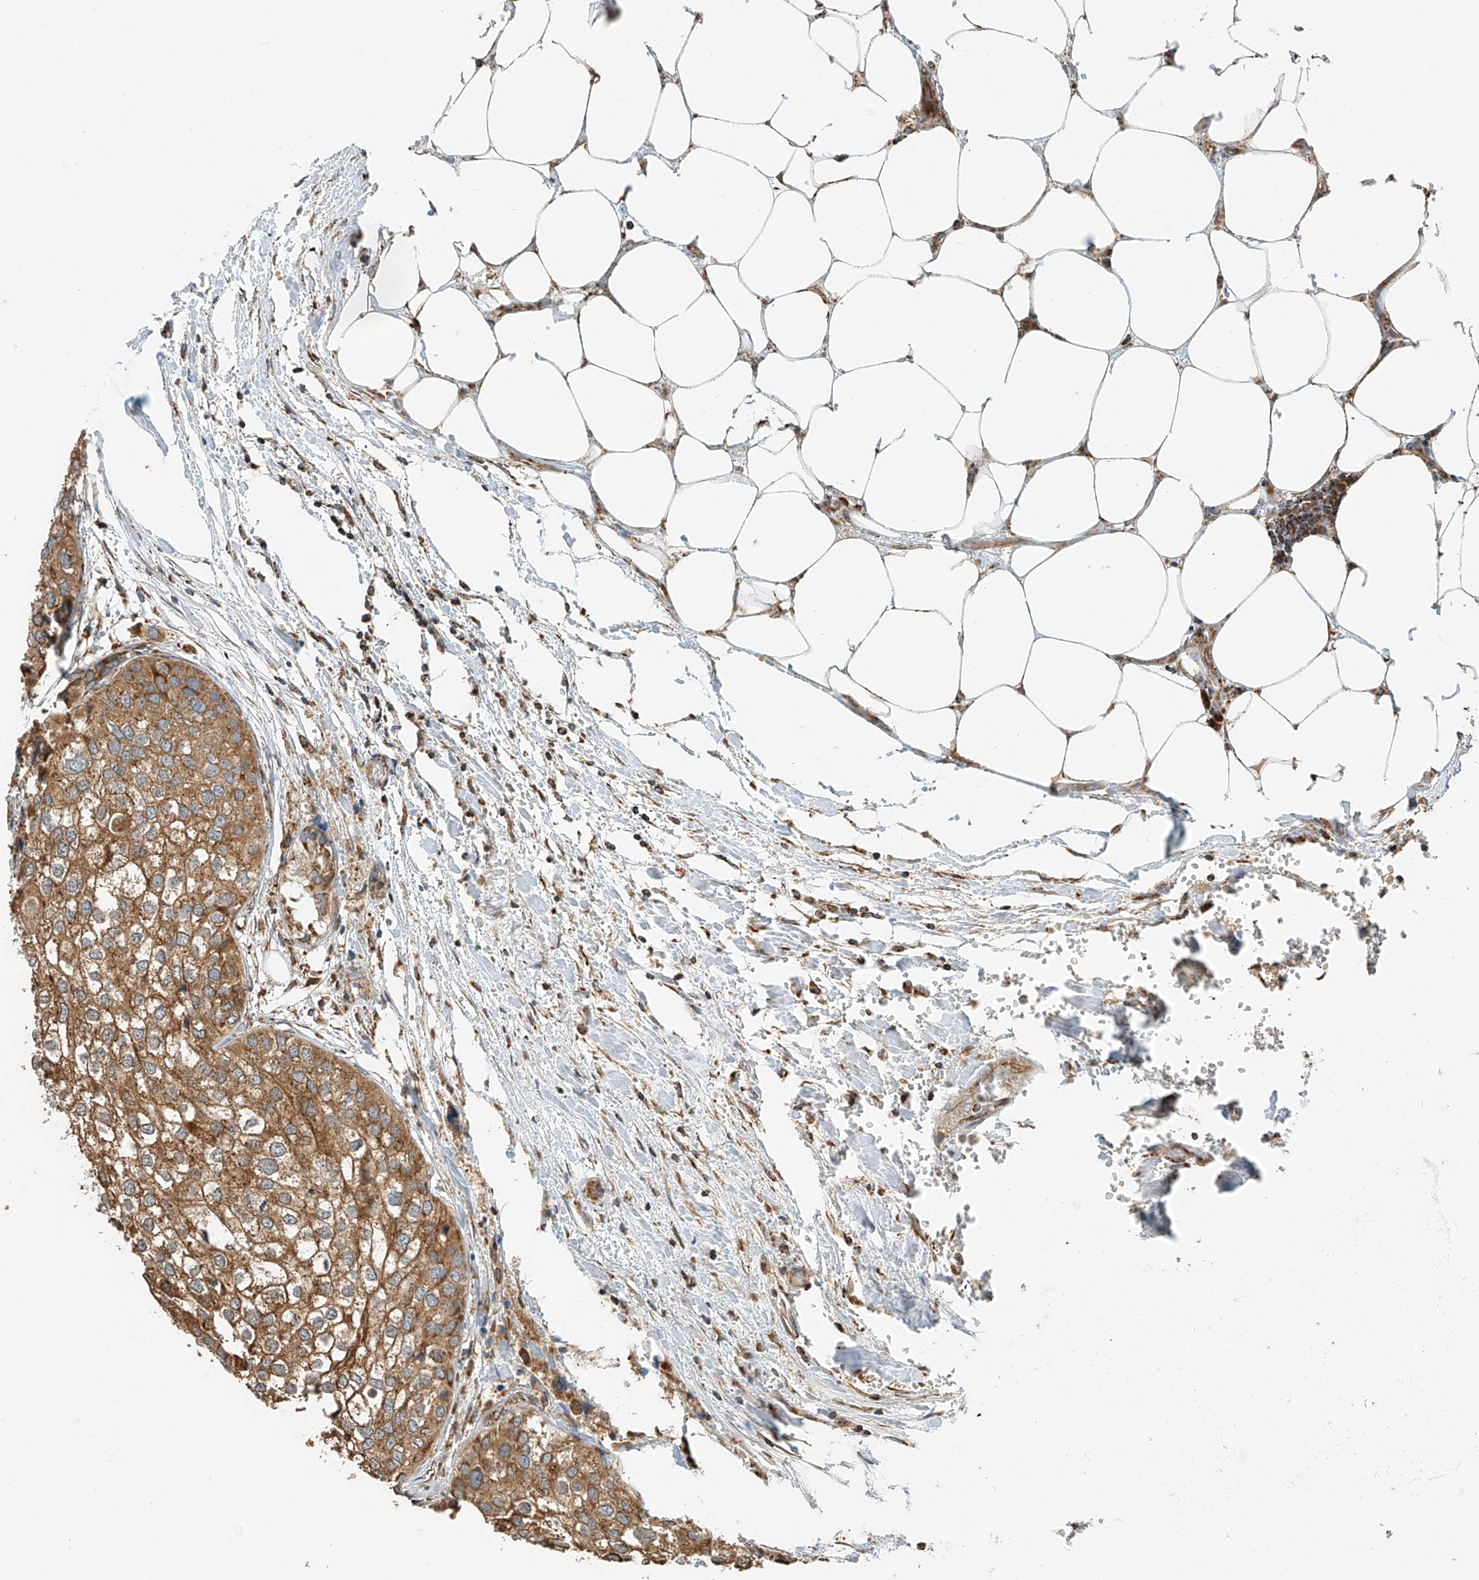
{"staining": {"intensity": "moderate", "quantity": ">75%", "location": "cytoplasmic/membranous"}, "tissue": "urothelial cancer", "cell_type": "Tumor cells", "image_type": "cancer", "snomed": [{"axis": "morphology", "description": "Urothelial carcinoma, High grade"}, {"axis": "topography", "description": "Urinary bladder"}], "caption": "Immunohistochemical staining of human urothelial cancer displays medium levels of moderate cytoplasmic/membranous protein positivity in about >75% of tumor cells.", "gene": "YIPF7", "patient": {"sex": "male", "age": 64}}